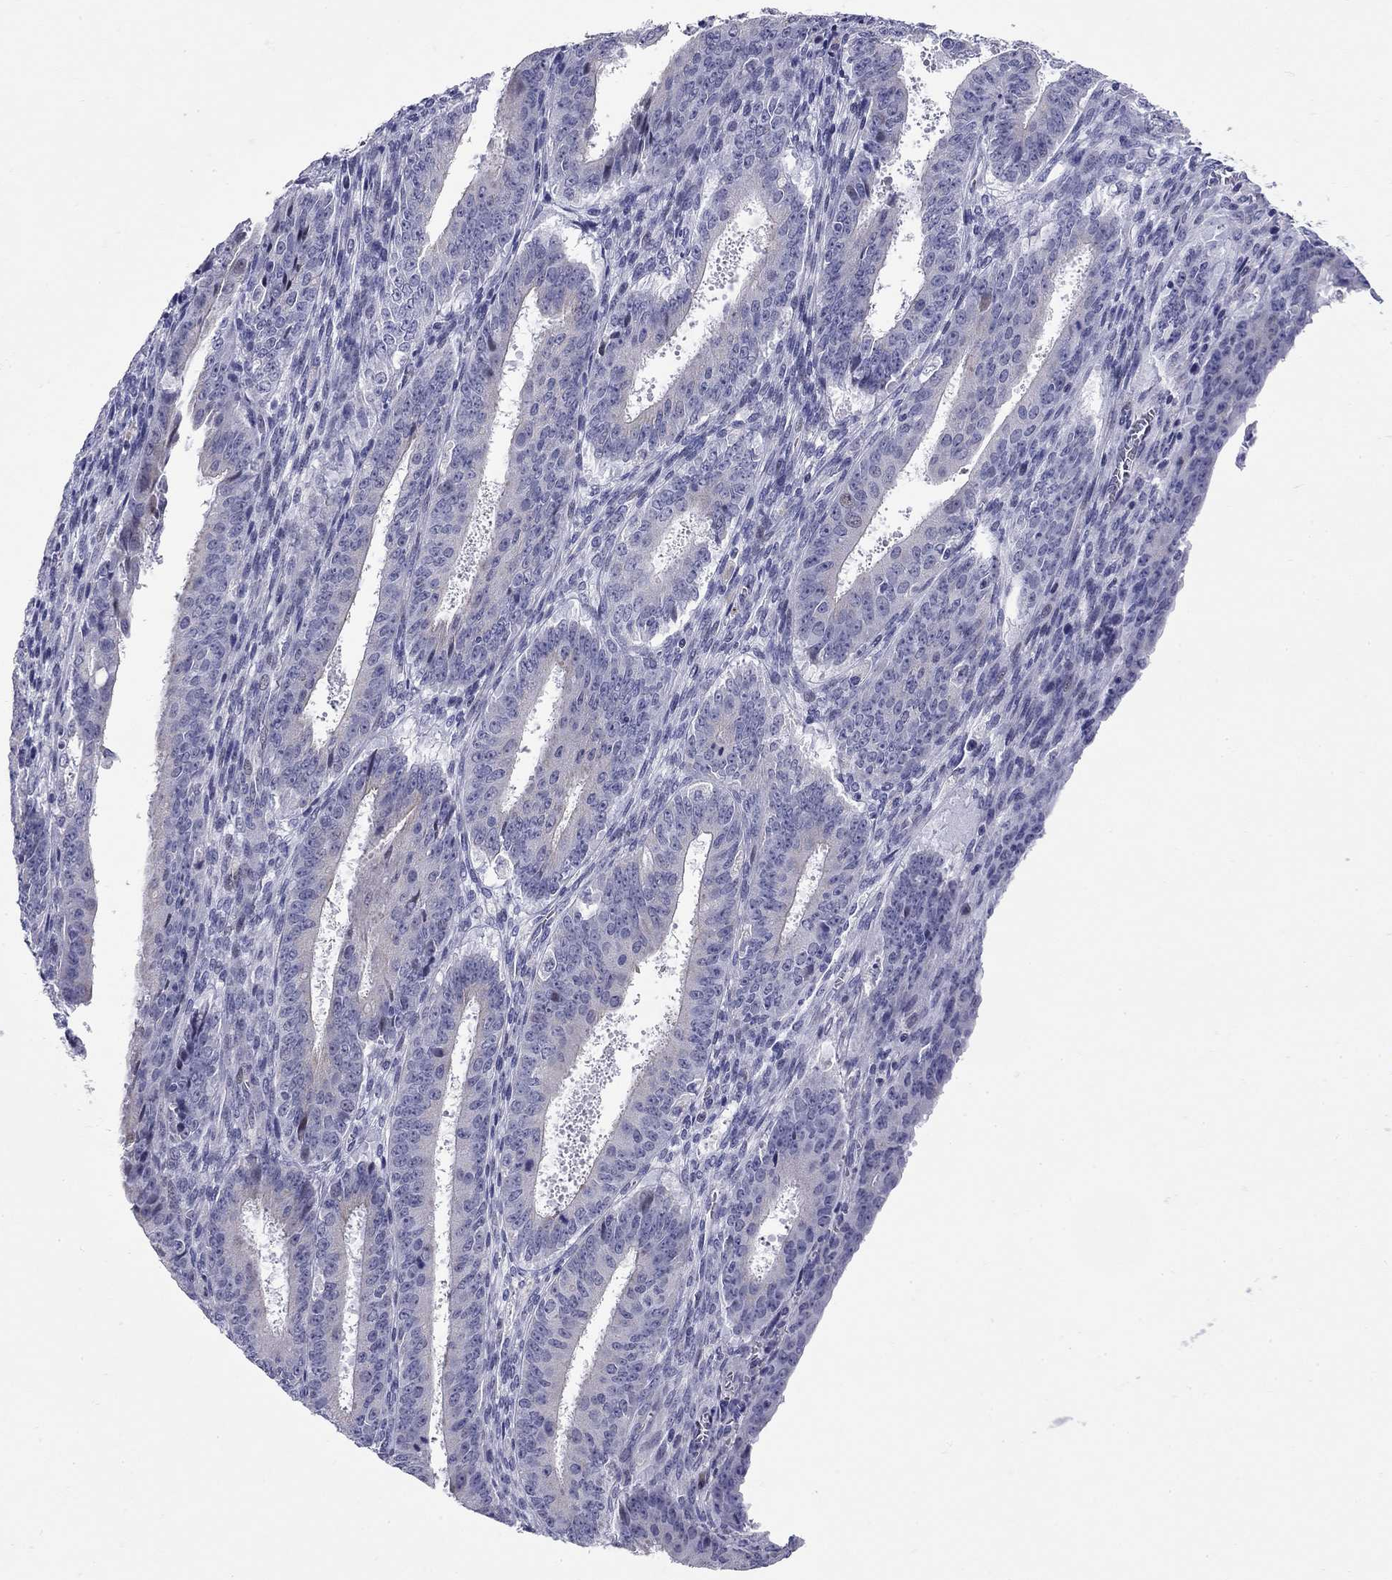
{"staining": {"intensity": "negative", "quantity": "none", "location": "none"}, "tissue": "ovarian cancer", "cell_type": "Tumor cells", "image_type": "cancer", "snomed": [{"axis": "morphology", "description": "Carcinoma, endometroid"}, {"axis": "topography", "description": "Ovary"}], "caption": "Immunohistochemistry of ovarian cancer displays no staining in tumor cells.", "gene": "C8orf88", "patient": {"sex": "female", "age": 42}}